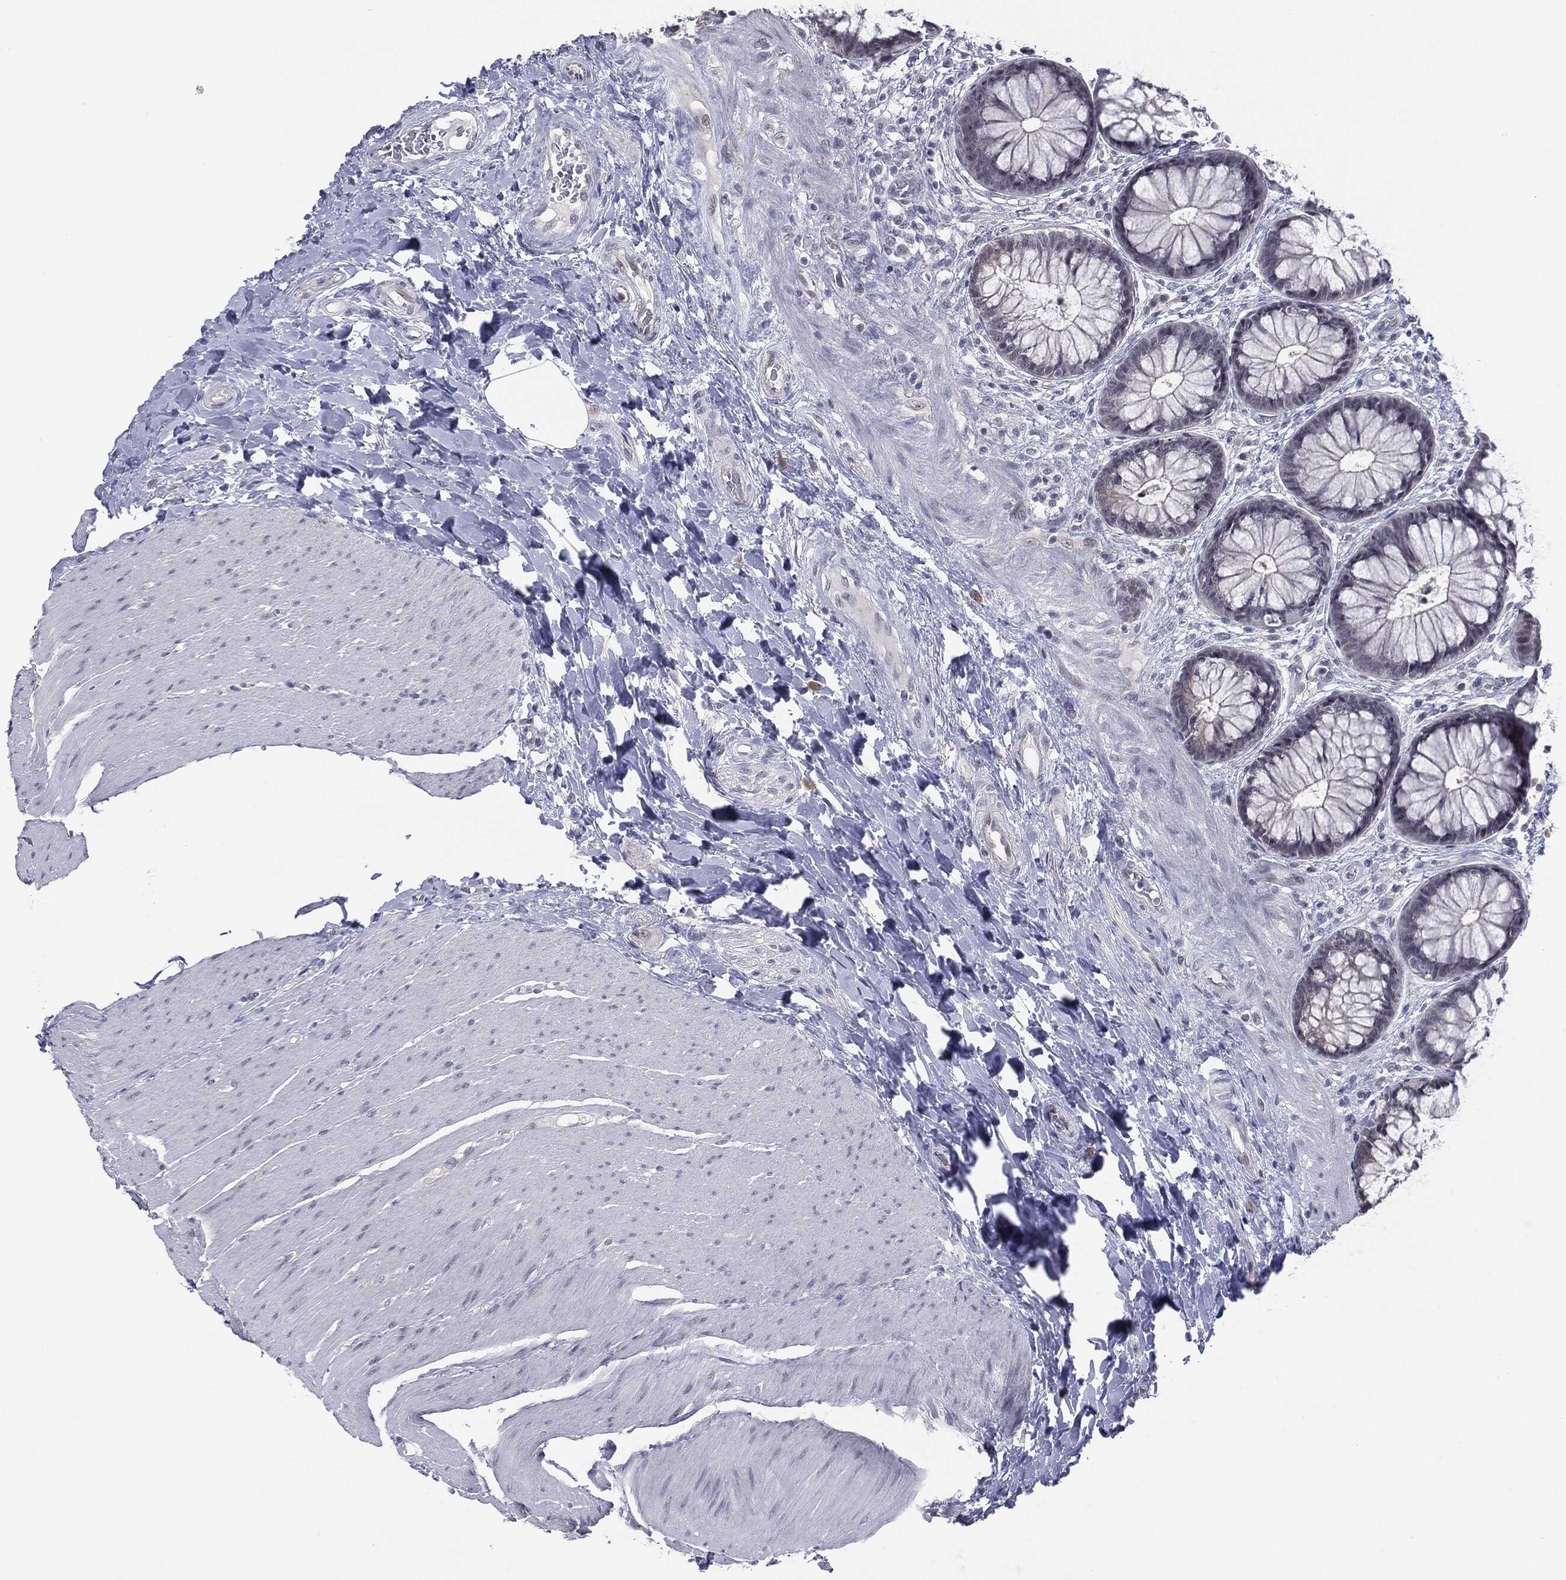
{"staining": {"intensity": "negative", "quantity": "none", "location": "none"}, "tissue": "rectum", "cell_type": "Glandular cells", "image_type": "normal", "snomed": [{"axis": "morphology", "description": "Normal tissue, NOS"}, {"axis": "topography", "description": "Rectum"}], "caption": "Micrograph shows no significant protein positivity in glandular cells of benign rectum.", "gene": "SLC5A5", "patient": {"sex": "female", "age": 58}}